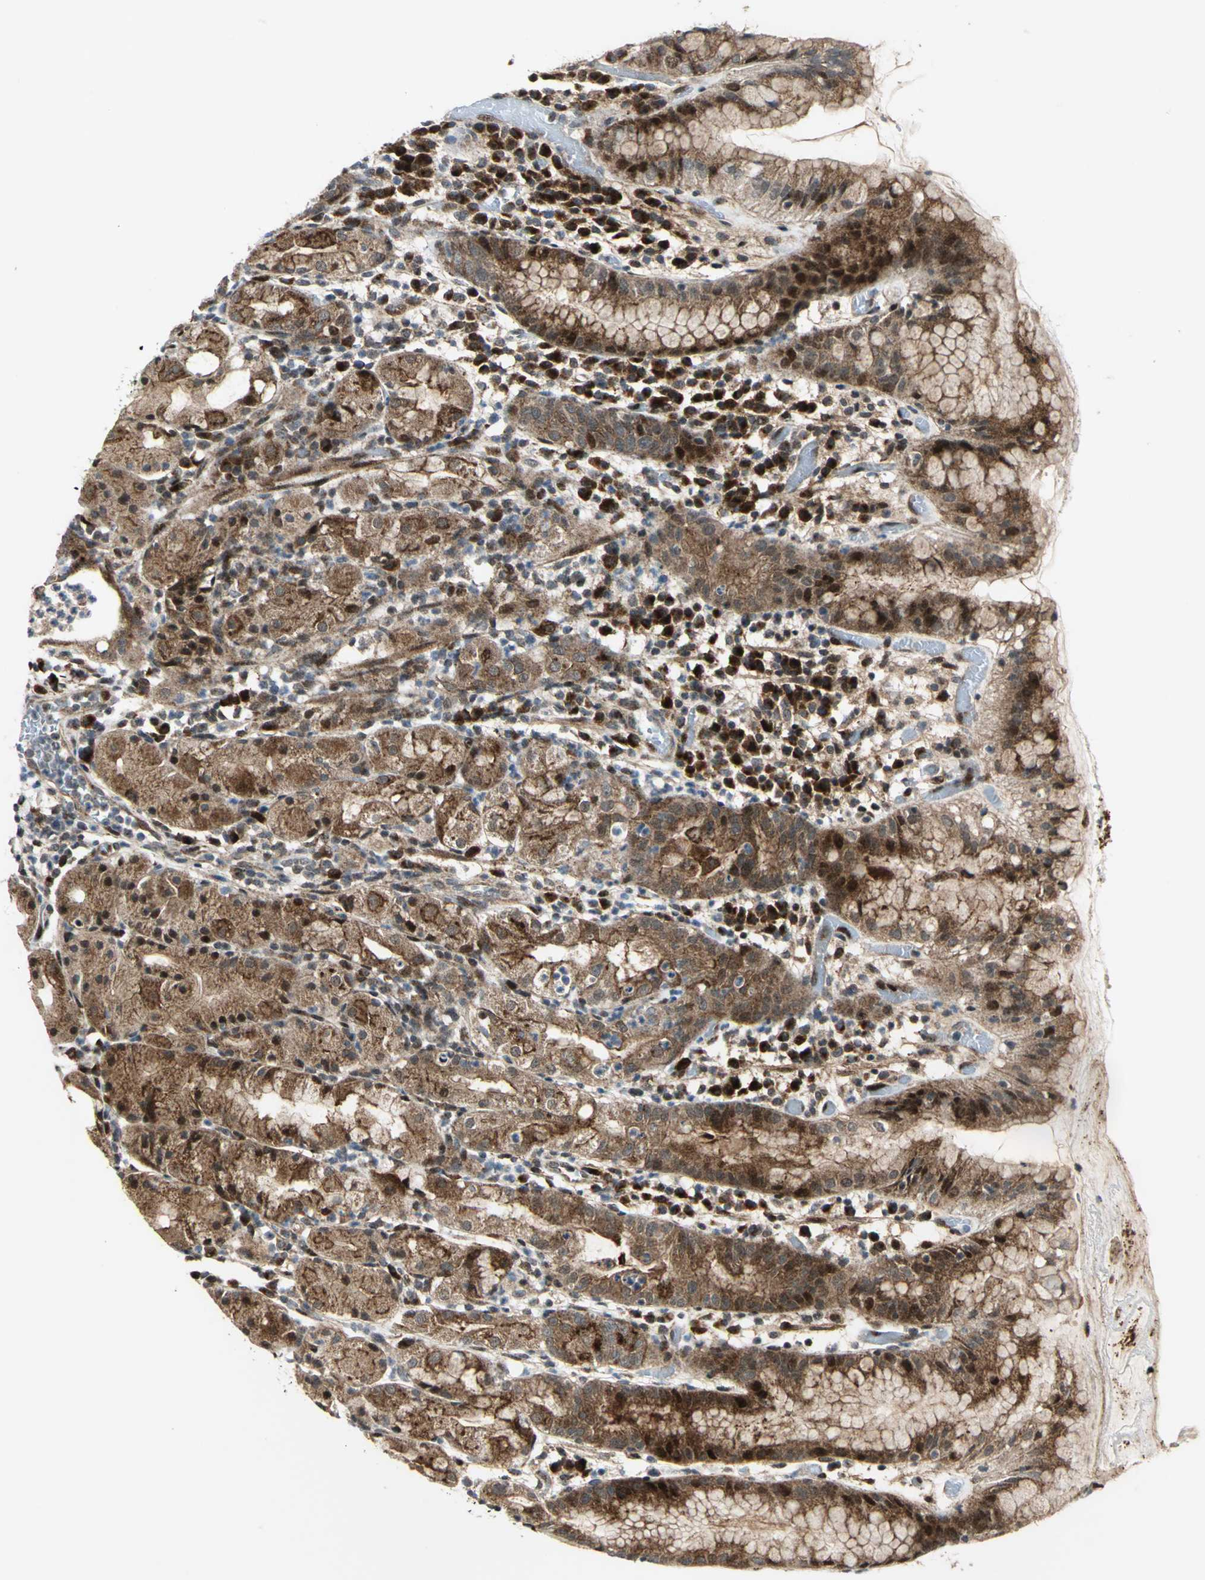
{"staining": {"intensity": "moderate", "quantity": ">75%", "location": "cytoplasmic/membranous"}, "tissue": "stomach", "cell_type": "Glandular cells", "image_type": "normal", "snomed": [{"axis": "morphology", "description": "Normal tissue, NOS"}, {"axis": "topography", "description": "Stomach"}, {"axis": "topography", "description": "Stomach, lower"}], "caption": "DAB (3,3'-diaminobenzidine) immunohistochemical staining of unremarkable stomach shows moderate cytoplasmic/membranous protein staining in approximately >75% of glandular cells.", "gene": "ATP6V1A", "patient": {"sex": "female", "age": 75}}